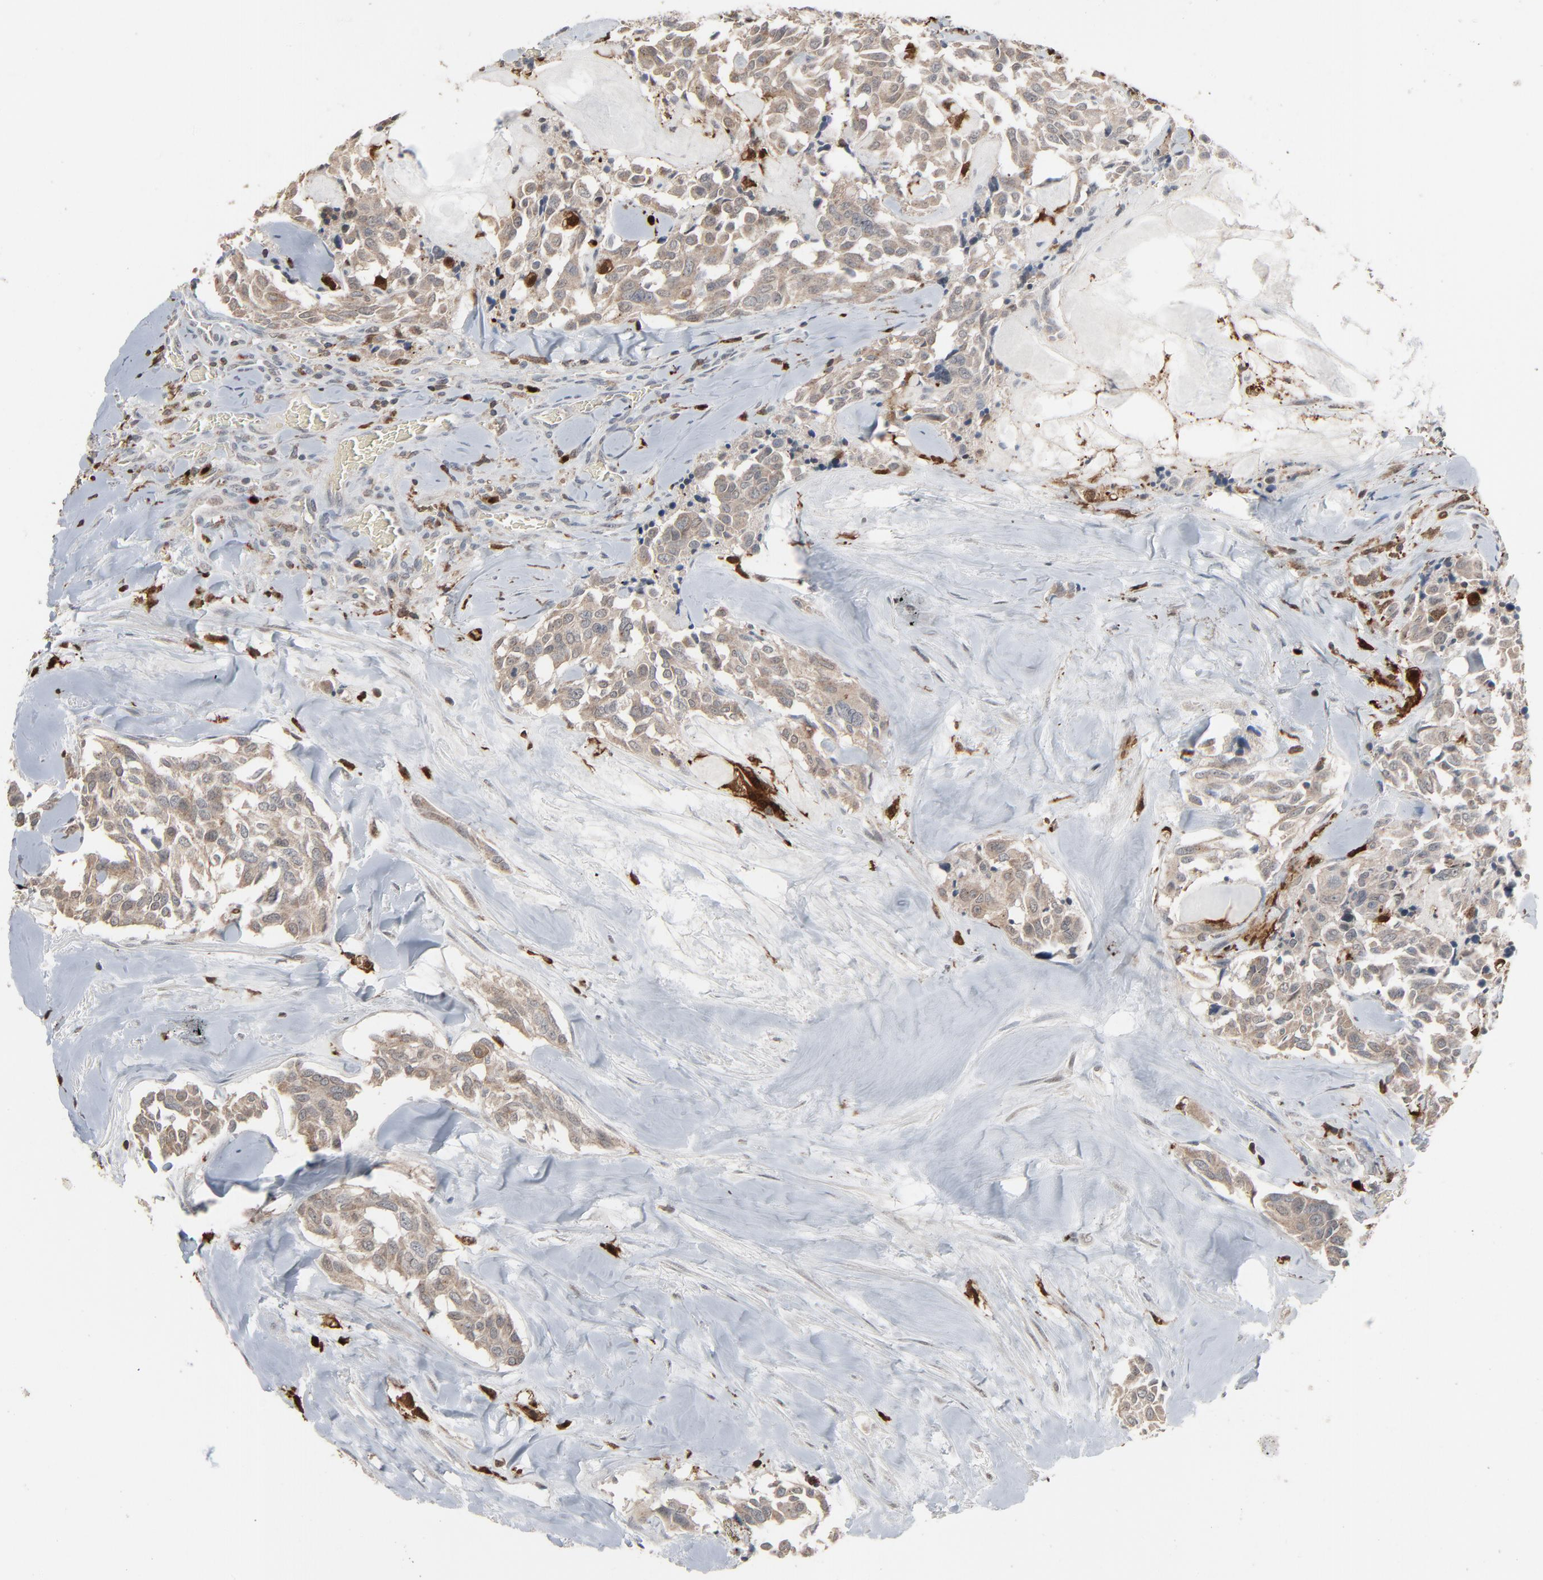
{"staining": {"intensity": "weak", "quantity": ">75%", "location": "cytoplasmic/membranous"}, "tissue": "thyroid cancer", "cell_type": "Tumor cells", "image_type": "cancer", "snomed": [{"axis": "morphology", "description": "Carcinoma, NOS"}, {"axis": "morphology", "description": "Carcinoid, malignant, NOS"}, {"axis": "topography", "description": "Thyroid gland"}], "caption": "Protein staining by immunohistochemistry exhibits weak cytoplasmic/membranous staining in about >75% of tumor cells in thyroid cancer. The staining was performed using DAB (3,3'-diaminobenzidine) to visualize the protein expression in brown, while the nuclei were stained in blue with hematoxylin (Magnification: 20x).", "gene": "DOCK8", "patient": {"sex": "male", "age": 33}}